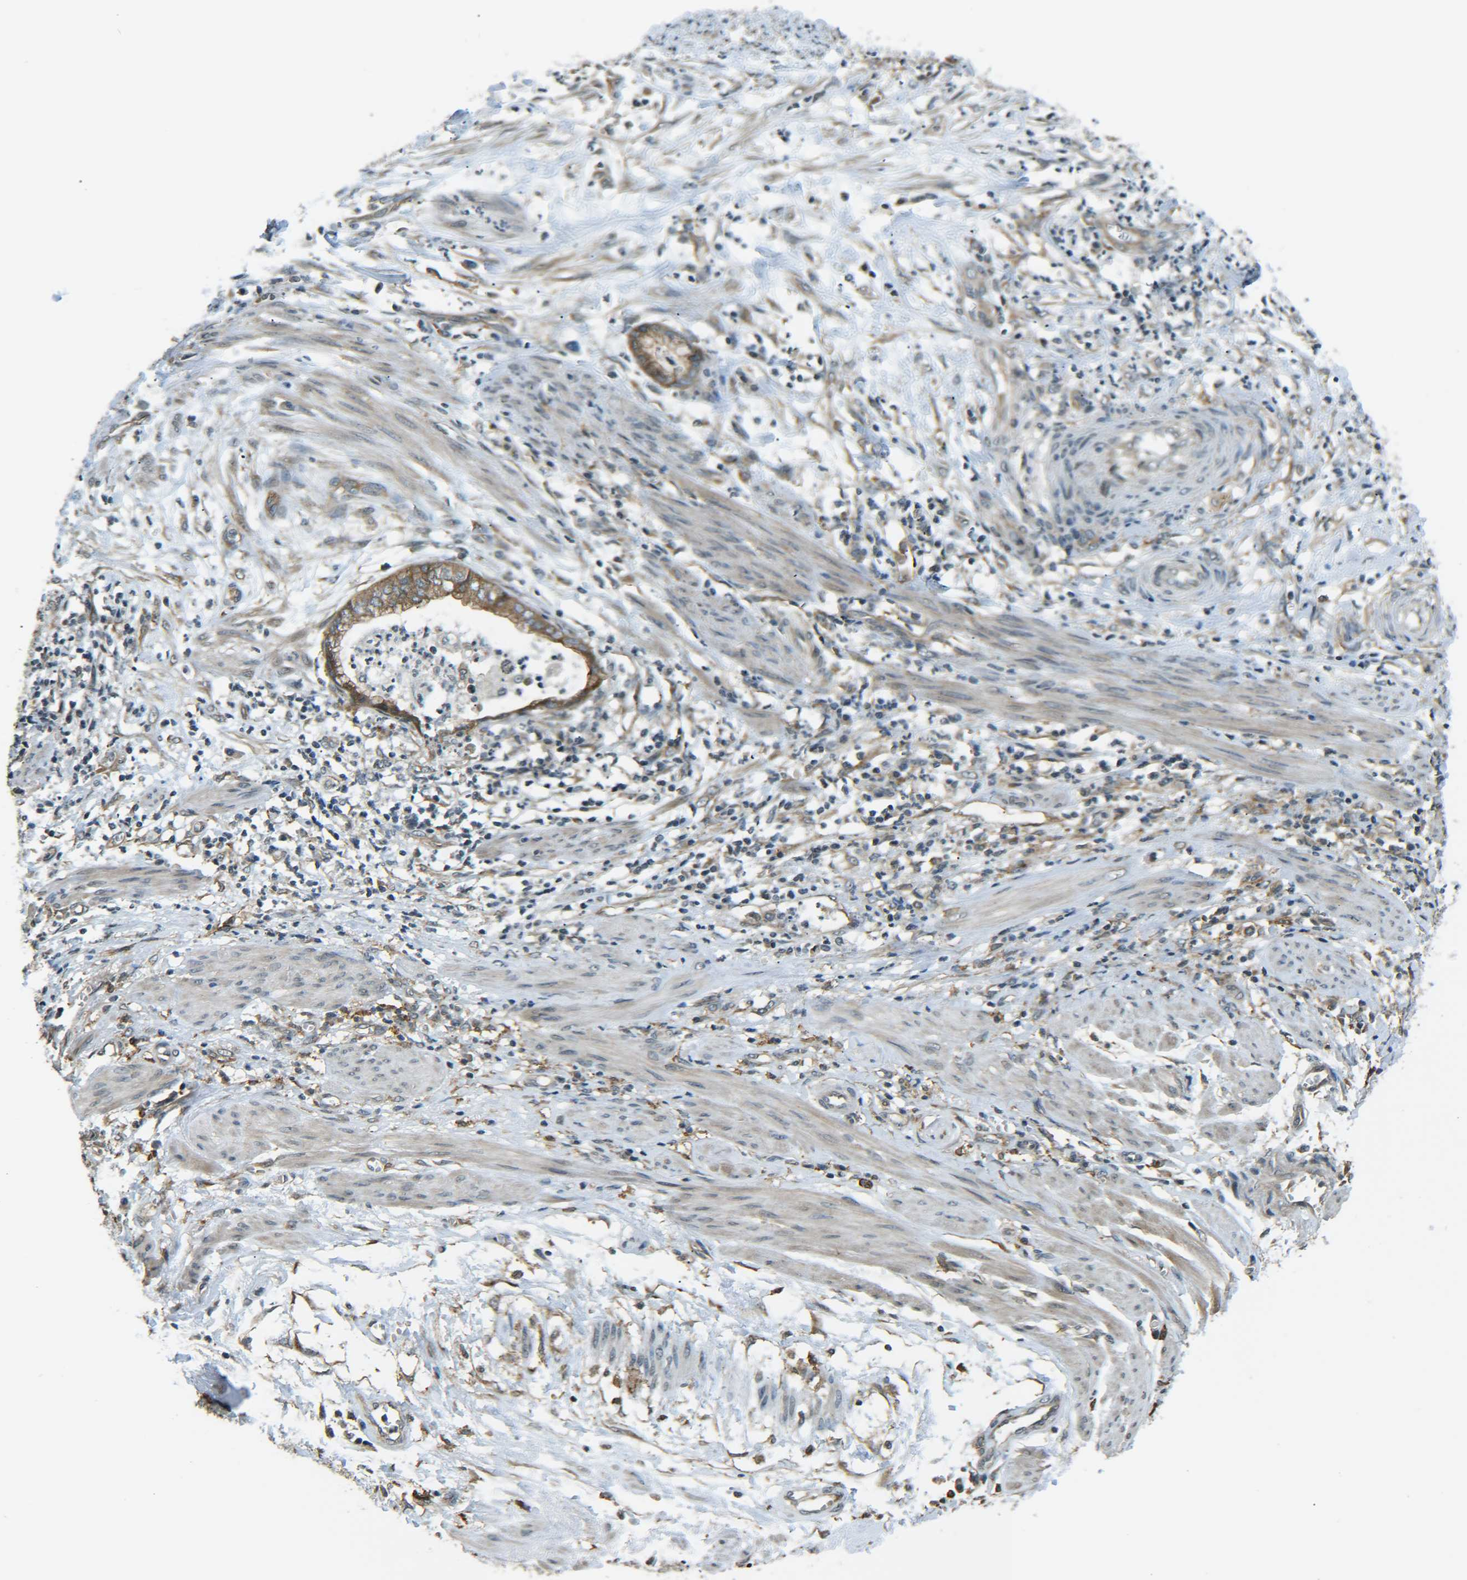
{"staining": {"intensity": "moderate", "quantity": "25%-75%", "location": "cytoplasmic/membranous"}, "tissue": "endometrial cancer", "cell_type": "Tumor cells", "image_type": "cancer", "snomed": [{"axis": "morphology", "description": "Necrosis, NOS"}, {"axis": "morphology", "description": "Adenocarcinoma, NOS"}, {"axis": "topography", "description": "Endometrium"}], "caption": "Endometrial cancer stained with a protein marker shows moderate staining in tumor cells.", "gene": "DAB2", "patient": {"sex": "female", "age": 79}}